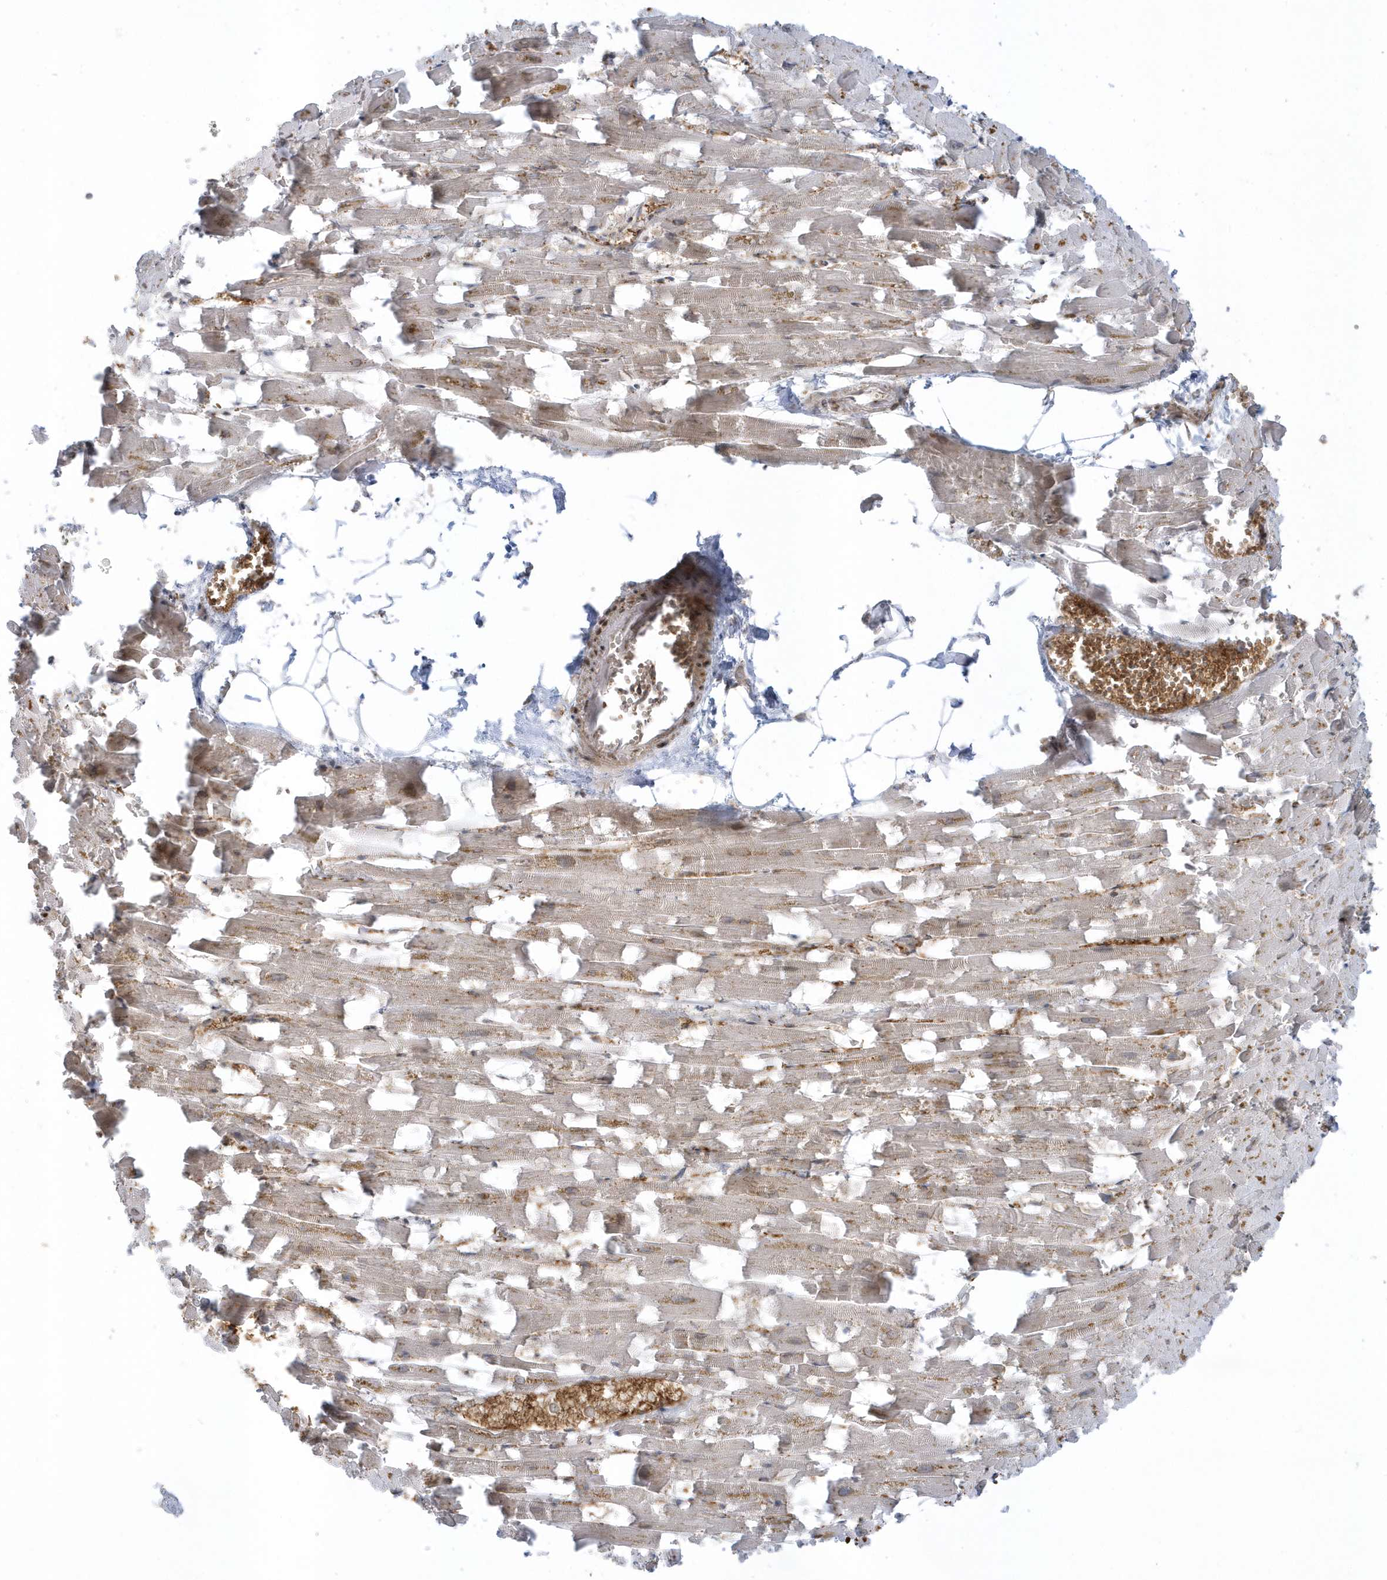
{"staining": {"intensity": "weak", "quantity": ">75%", "location": "cytoplasmic/membranous"}, "tissue": "heart muscle", "cell_type": "Cardiomyocytes", "image_type": "normal", "snomed": [{"axis": "morphology", "description": "Normal tissue, NOS"}, {"axis": "topography", "description": "Heart"}], "caption": "Heart muscle stained for a protein (brown) displays weak cytoplasmic/membranous positive expression in approximately >75% of cardiomyocytes.", "gene": "RPP40", "patient": {"sex": "female", "age": 64}}